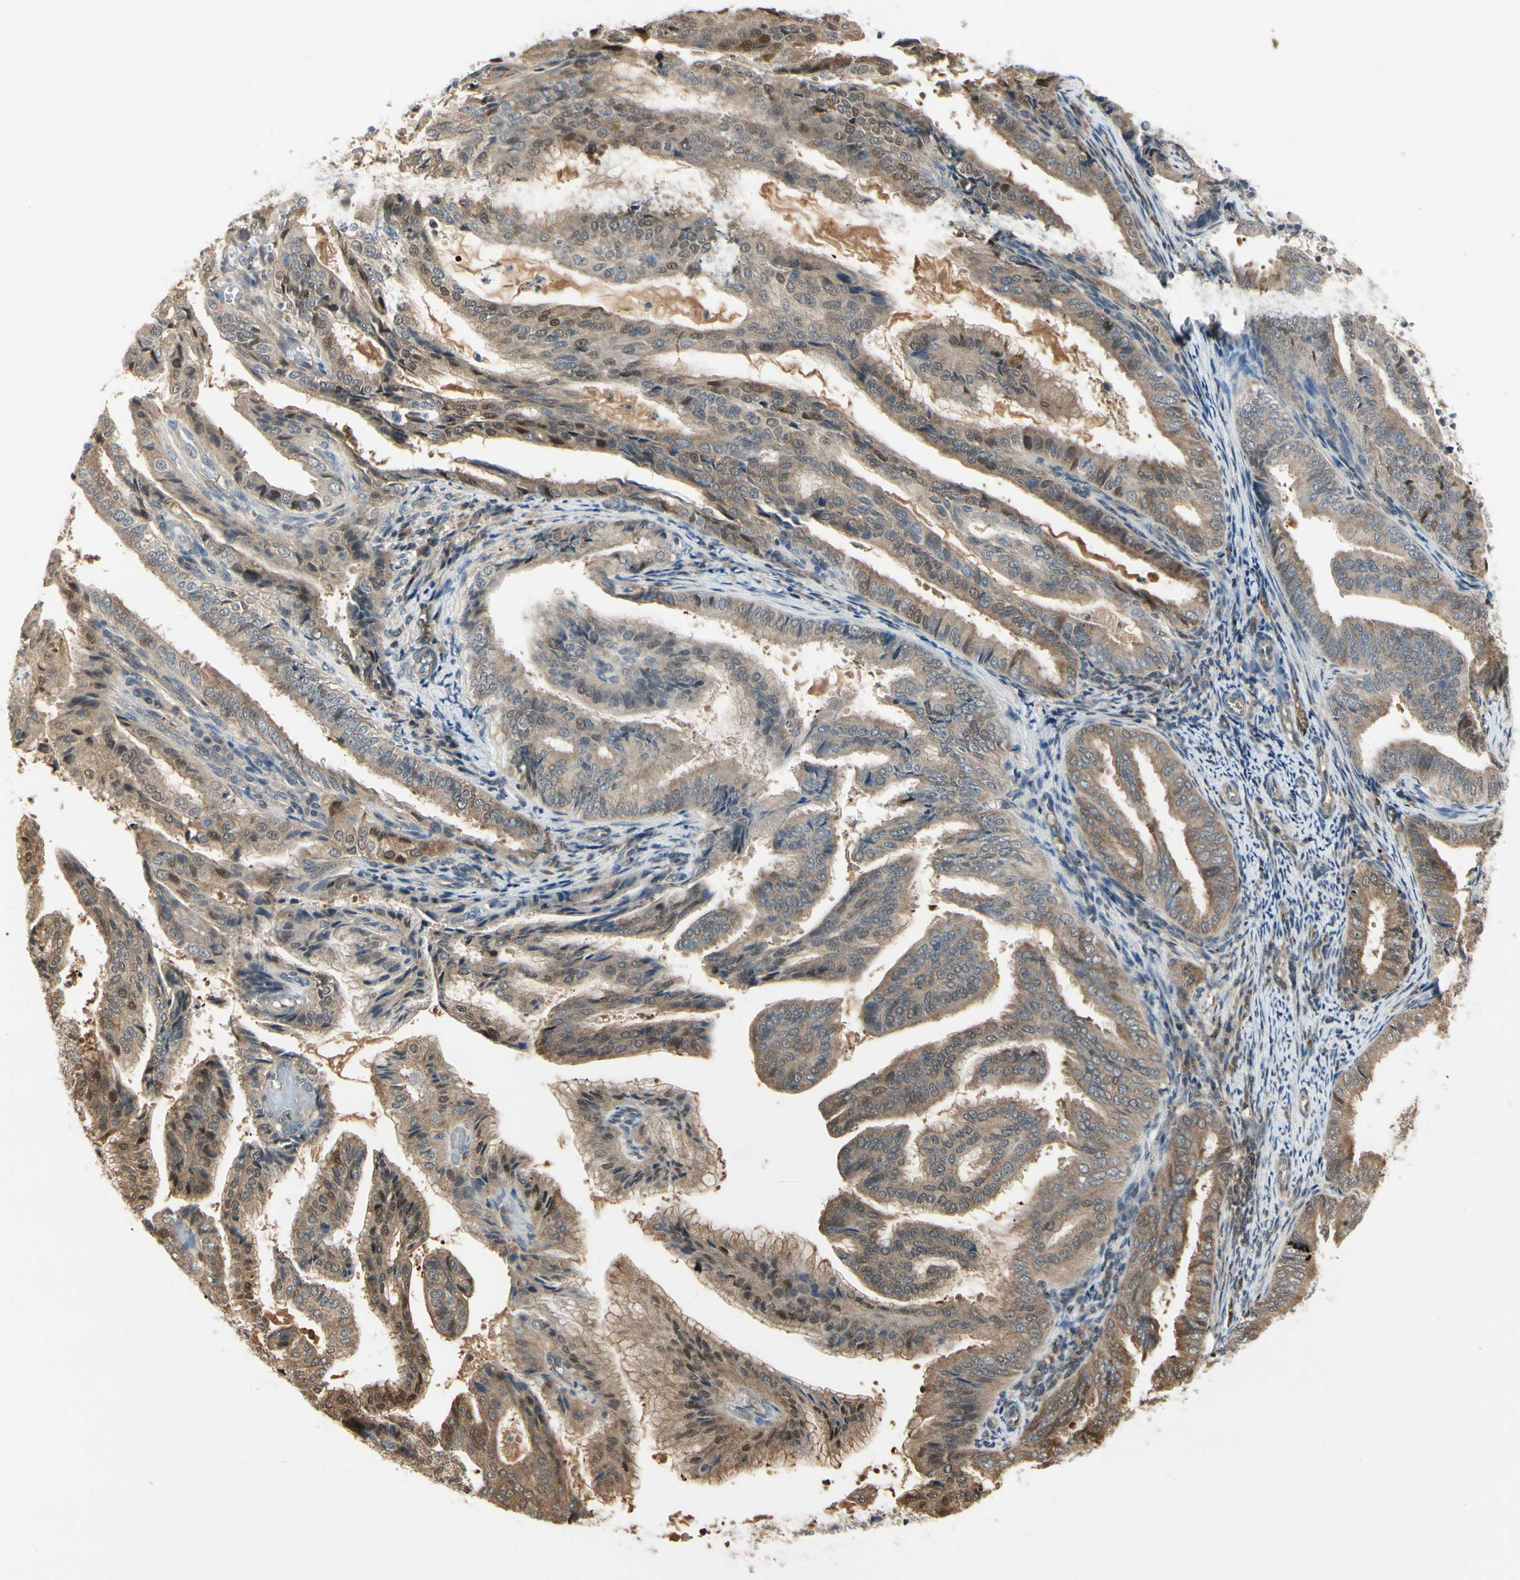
{"staining": {"intensity": "moderate", "quantity": ">75%", "location": "cytoplasmic/membranous,nuclear"}, "tissue": "endometrial cancer", "cell_type": "Tumor cells", "image_type": "cancer", "snomed": [{"axis": "morphology", "description": "Adenocarcinoma, NOS"}, {"axis": "topography", "description": "Endometrium"}], "caption": "A medium amount of moderate cytoplasmic/membranous and nuclear staining is identified in about >75% of tumor cells in endometrial adenocarcinoma tissue.", "gene": "EVC", "patient": {"sex": "female", "age": 58}}